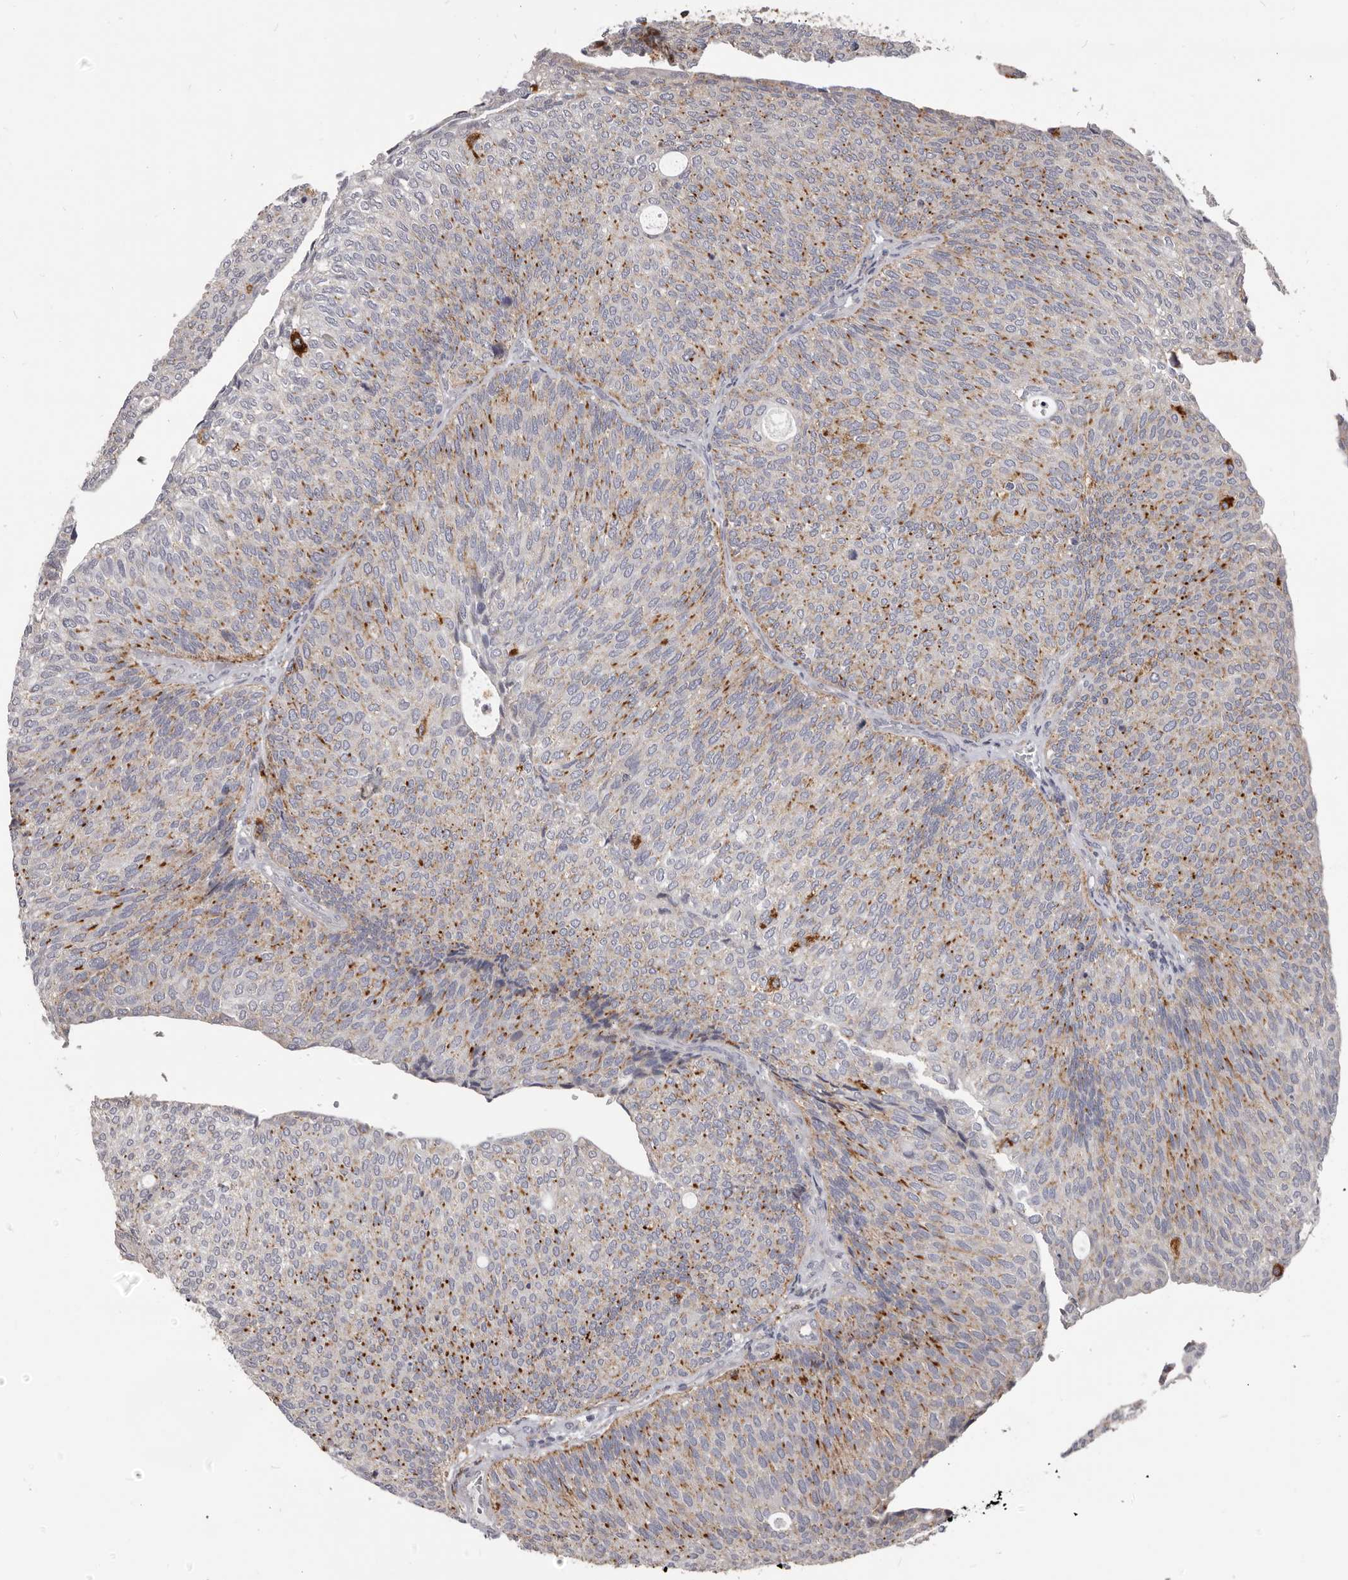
{"staining": {"intensity": "moderate", "quantity": "25%-75%", "location": "cytoplasmic/membranous"}, "tissue": "urothelial cancer", "cell_type": "Tumor cells", "image_type": "cancer", "snomed": [{"axis": "morphology", "description": "Urothelial carcinoma, Low grade"}, {"axis": "topography", "description": "Urinary bladder"}], "caption": "Immunohistochemical staining of urothelial cancer shows medium levels of moderate cytoplasmic/membranous protein positivity in about 25%-75% of tumor cells.", "gene": "PI4K2A", "patient": {"sex": "female", "age": 79}}